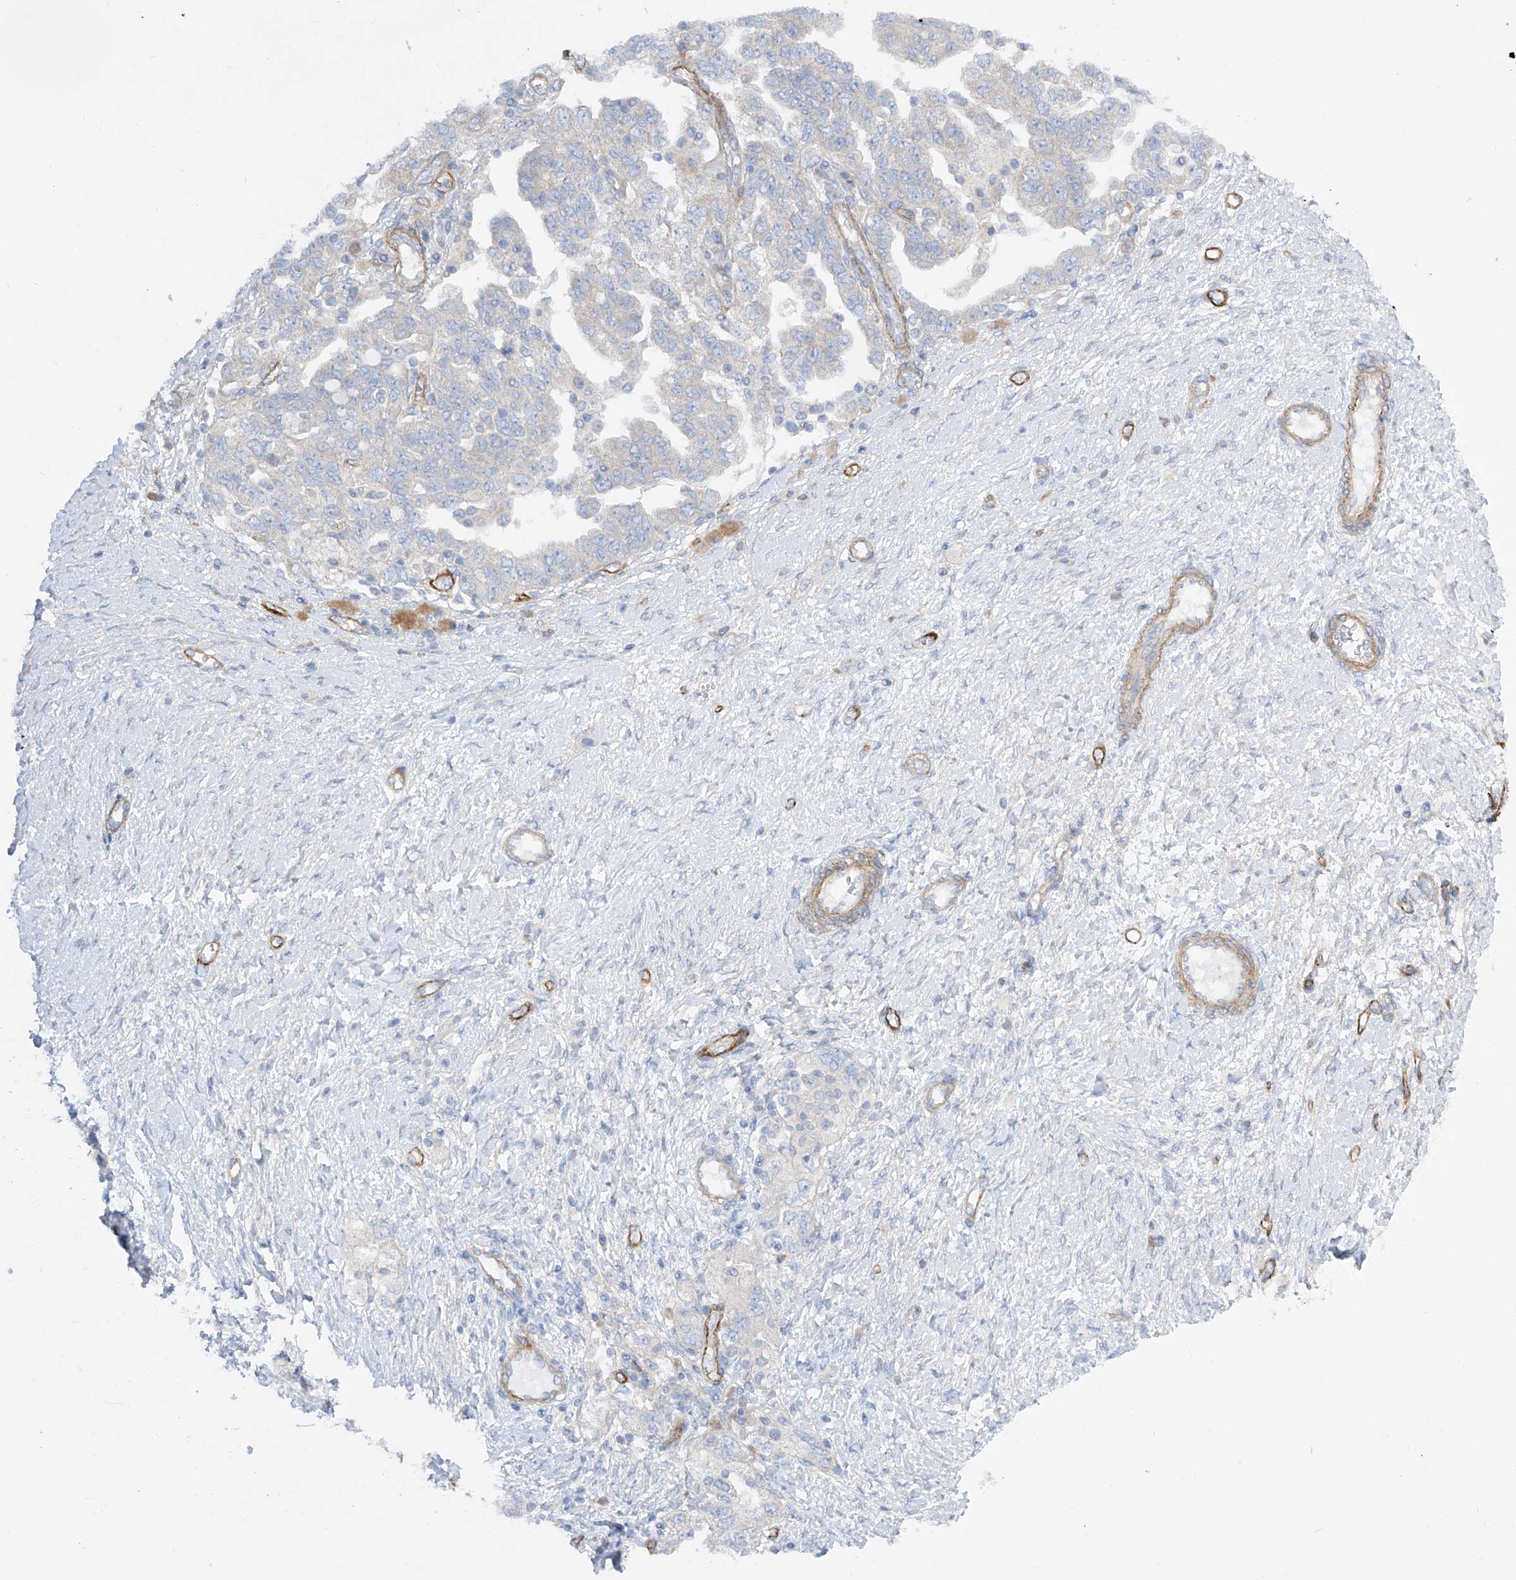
{"staining": {"intensity": "negative", "quantity": "none", "location": "none"}, "tissue": "ovarian cancer", "cell_type": "Tumor cells", "image_type": "cancer", "snomed": [{"axis": "morphology", "description": "Carcinoma, NOS"}, {"axis": "morphology", "description": "Cystadenocarcinoma, serous, NOS"}, {"axis": "topography", "description": "Ovary"}], "caption": "Ovarian cancer (carcinoma) was stained to show a protein in brown. There is no significant staining in tumor cells.", "gene": "LCA5", "patient": {"sex": "female", "age": 69}}